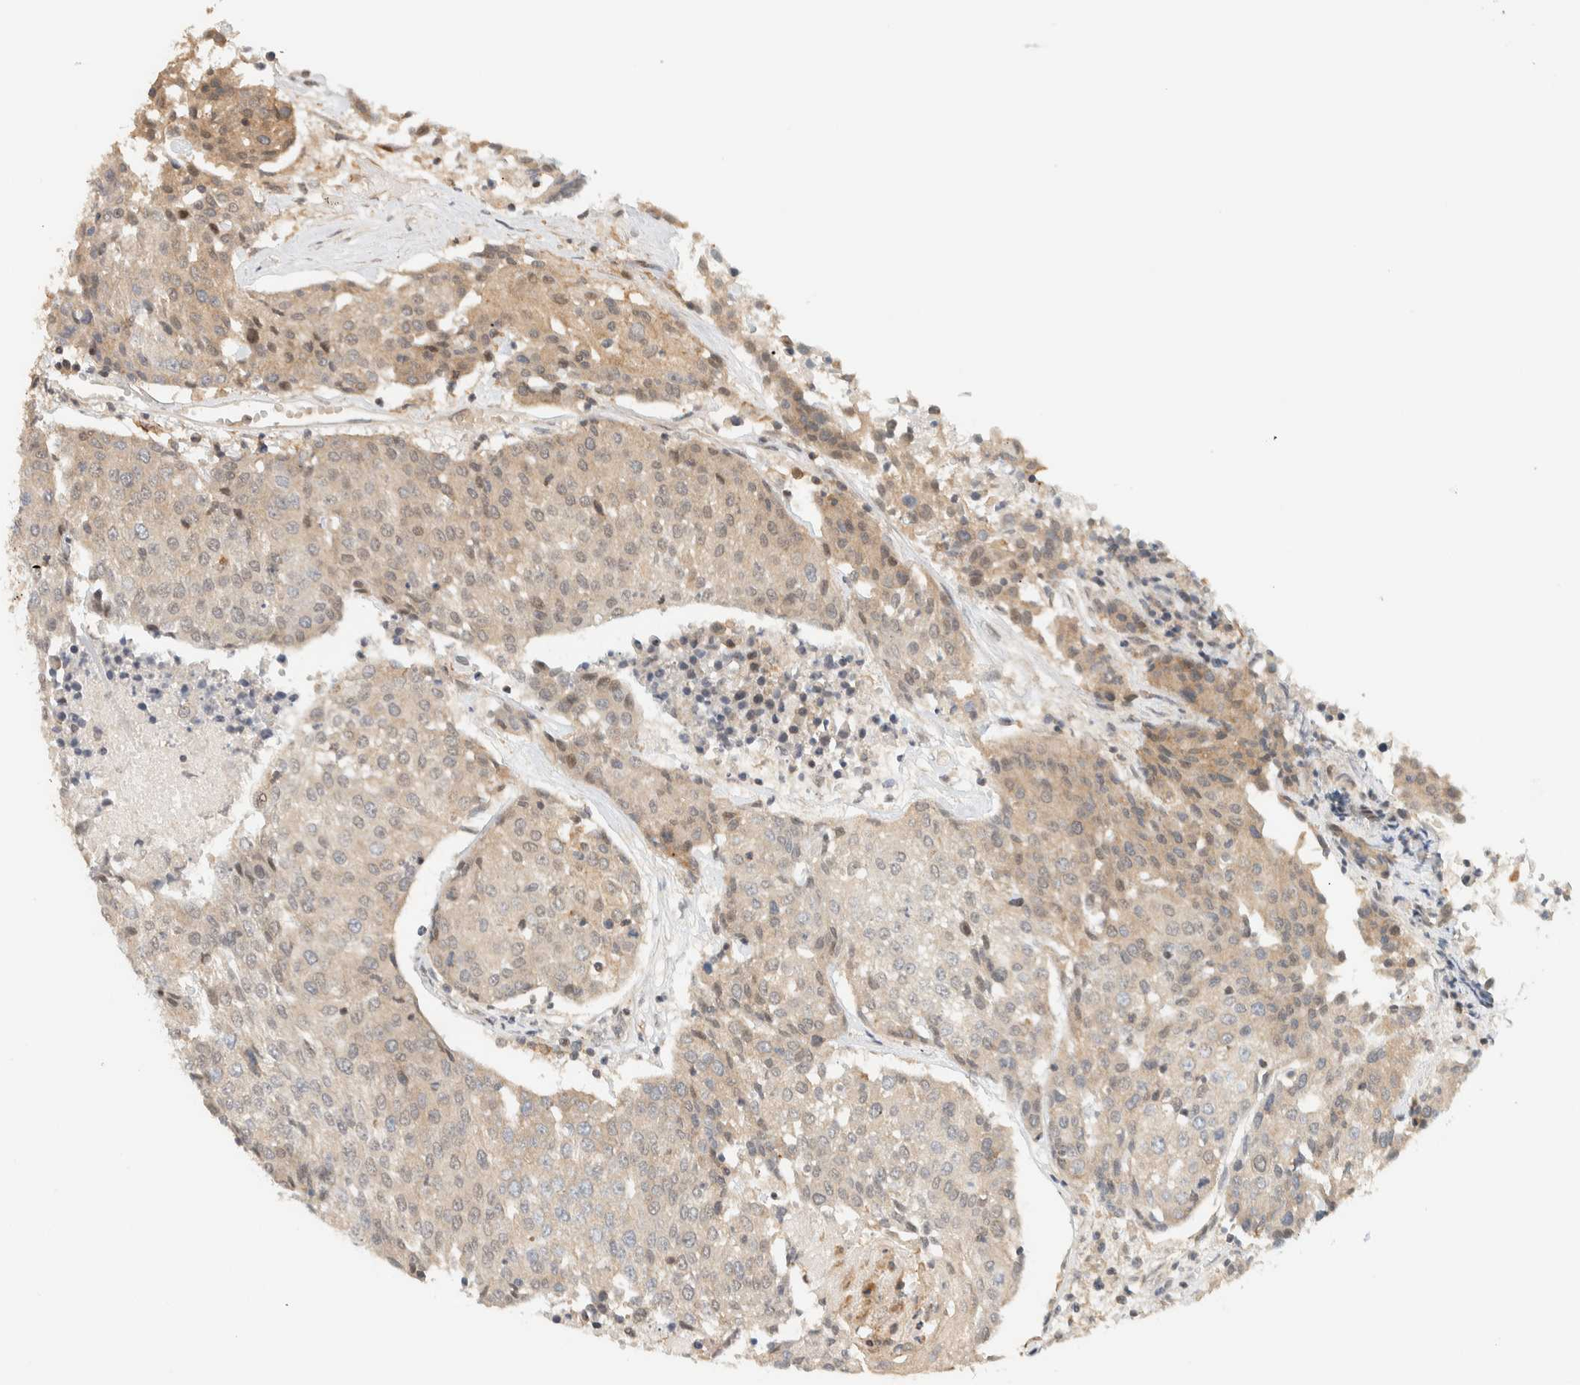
{"staining": {"intensity": "weak", "quantity": ">75%", "location": "cytoplasmic/membranous"}, "tissue": "urothelial cancer", "cell_type": "Tumor cells", "image_type": "cancer", "snomed": [{"axis": "morphology", "description": "Urothelial carcinoma, High grade"}, {"axis": "topography", "description": "Urinary bladder"}], "caption": "Protein staining displays weak cytoplasmic/membranous positivity in approximately >75% of tumor cells in urothelial cancer.", "gene": "ARFGEF1", "patient": {"sex": "female", "age": 85}}